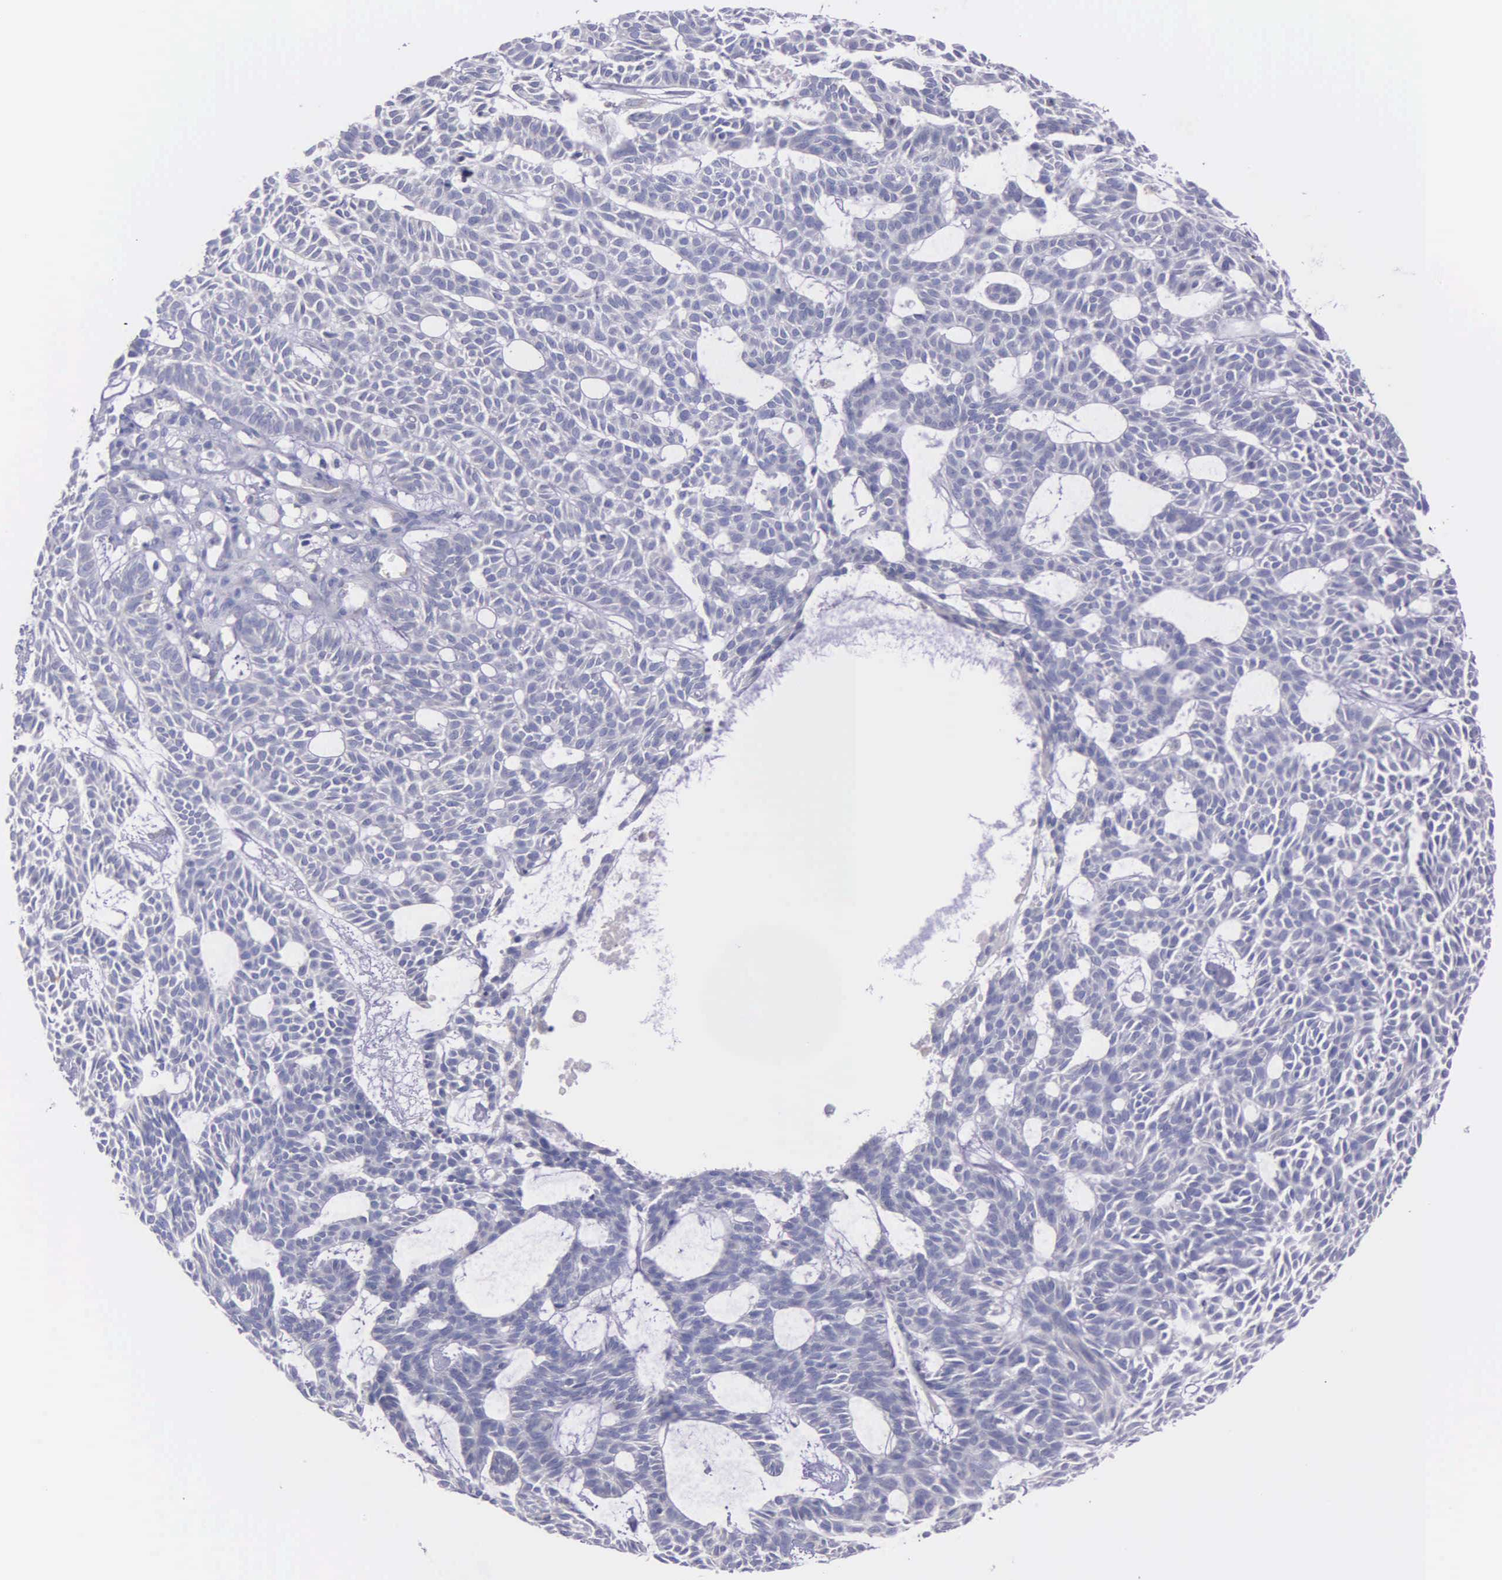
{"staining": {"intensity": "negative", "quantity": "none", "location": "none"}, "tissue": "skin cancer", "cell_type": "Tumor cells", "image_type": "cancer", "snomed": [{"axis": "morphology", "description": "Basal cell carcinoma"}, {"axis": "topography", "description": "Skin"}], "caption": "Tumor cells are negative for protein expression in human basal cell carcinoma (skin). (DAB (3,3'-diaminobenzidine) immunohistochemistry, high magnification).", "gene": "MIA2", "patient": {"sex": "male", "age": 75}}